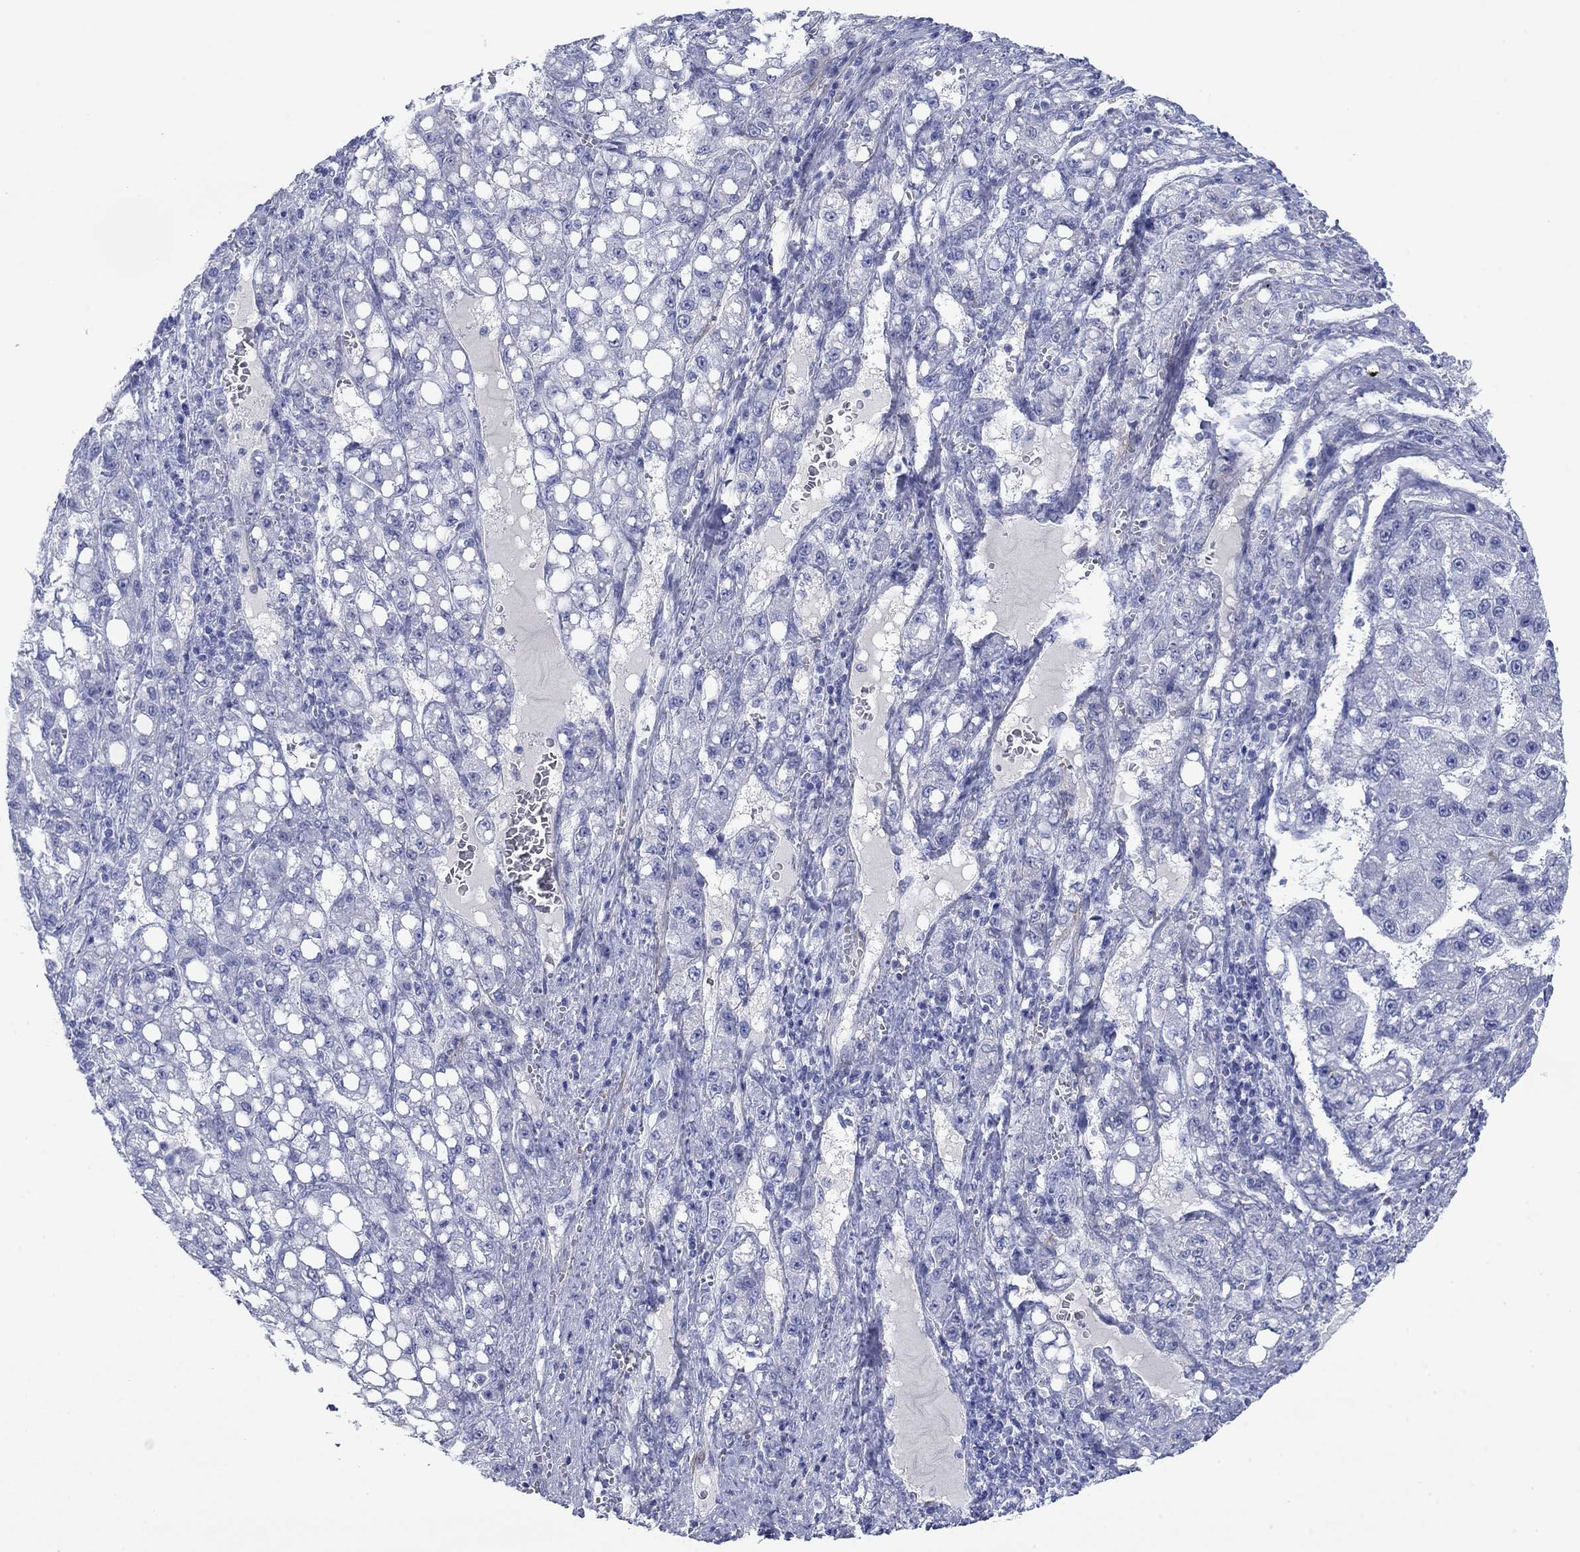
{"staining": {"intensity": "negative", "quantity": "none", "location": "none"}, "tissue": "liver cancer", "cell_type": "Tumor cells", "image_type": "cancer", "snomed": [{"axis": "morphology", "description": "Carcinoma, Hepatocellular, NOS"}, {"axis": "topography", "description": "Liver"}], "caption": "Human liver cancer (hepatocellular carcinoma) stained for a protein using IHC displays no positivity in tumor cells.", "gene": "PDYN", "patient": {"sex": "female", "age": 65}}